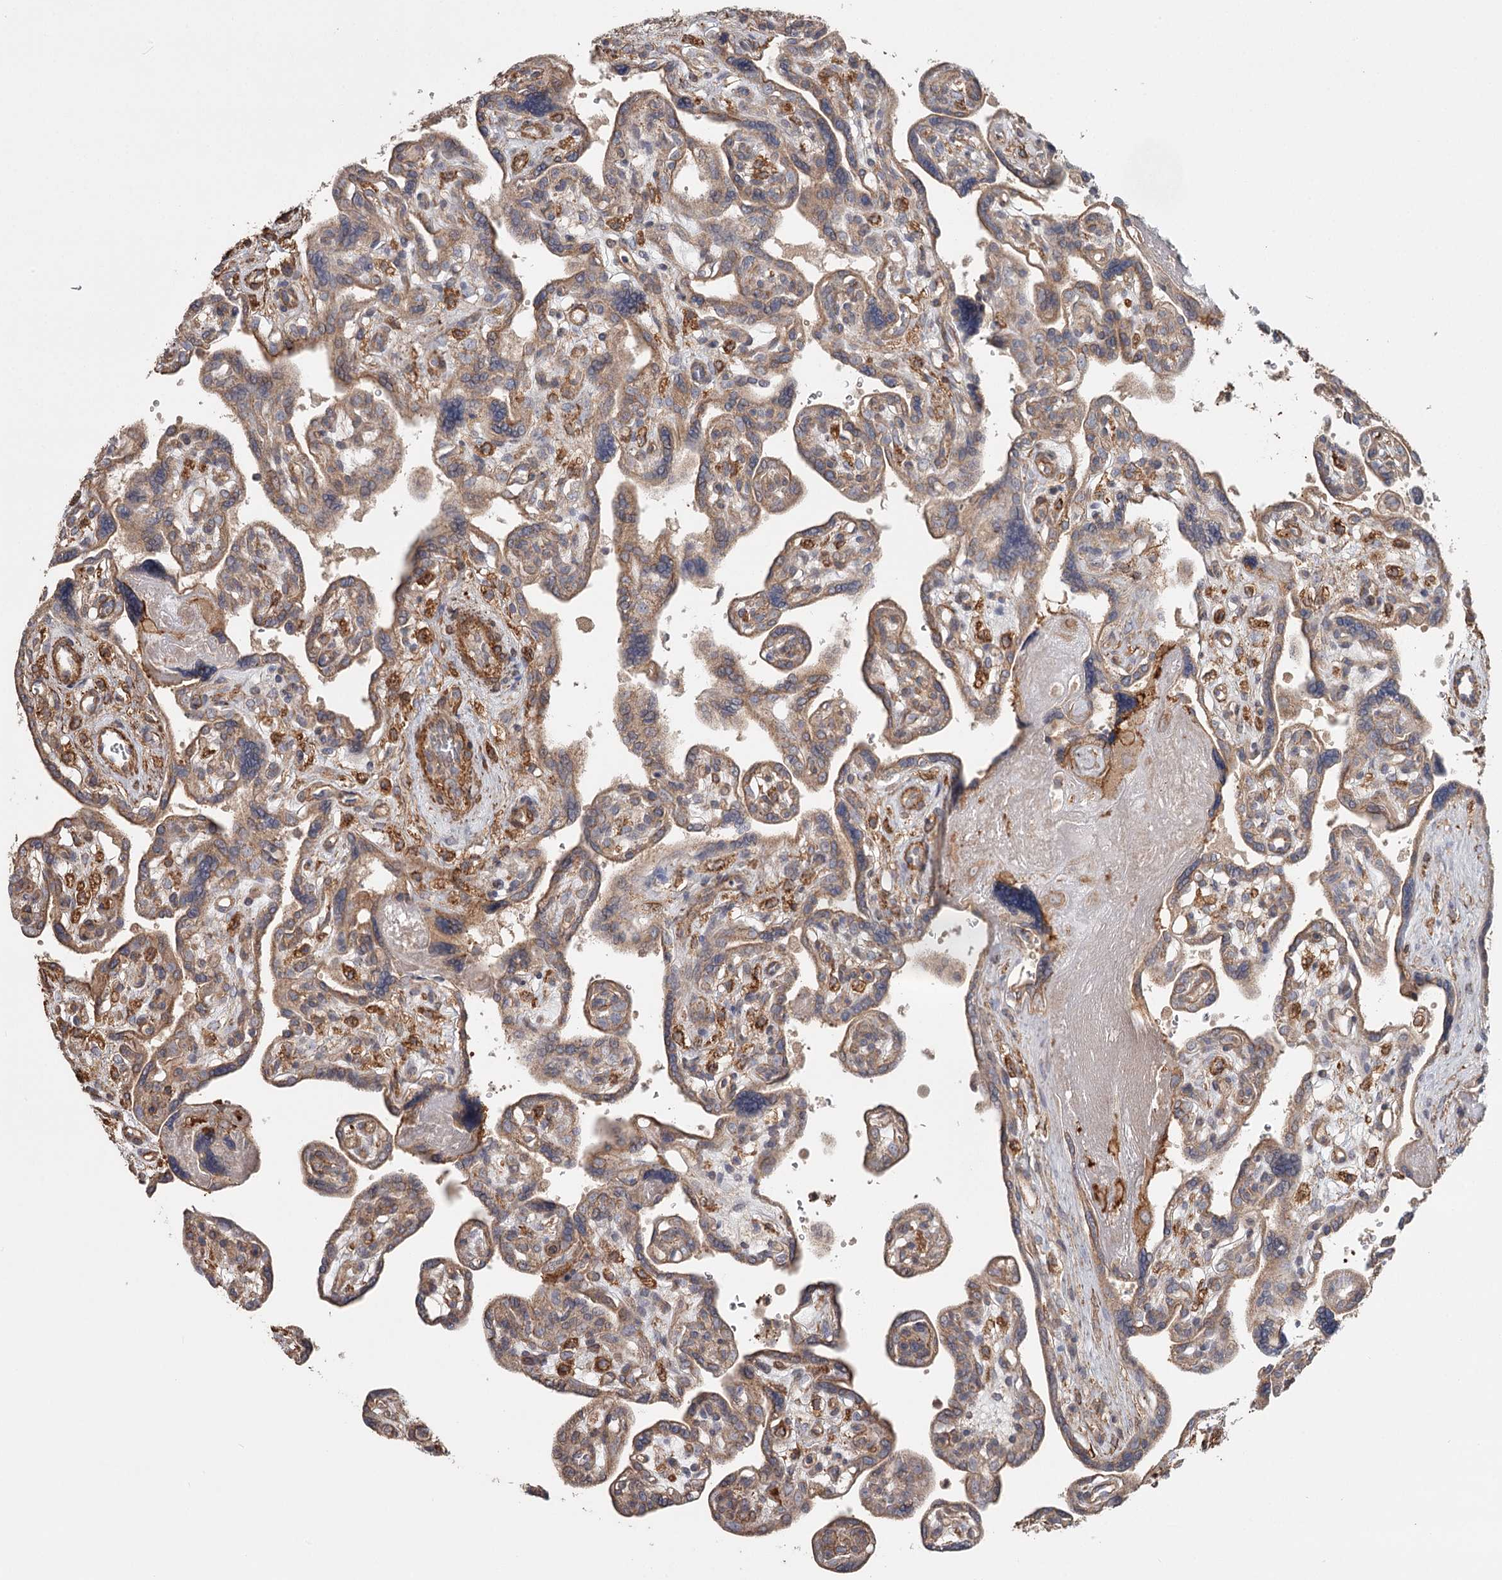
{"staining": {"intensity": "weak", "quantity": "25%-75%", "location": "cytoplasmic/membranous"}, "tissue": "placenta", "cell_type": "Trophoblastic cells", "image_type": "normal", "snomed": [{"axis": "morphology", "description": "Normal tissue, NOS"}, {"axis": "topography", "description": "Placenta"}], "caption": "Immunohistochemical staining of unremarkable human placenta demonstrates low levels of weak cytoplasmic/membranous positivity in approximately 25%-75% of trophoblastic cells.", "gene": "DHRS9", "patient": {"sex": "female", "age": 39}}